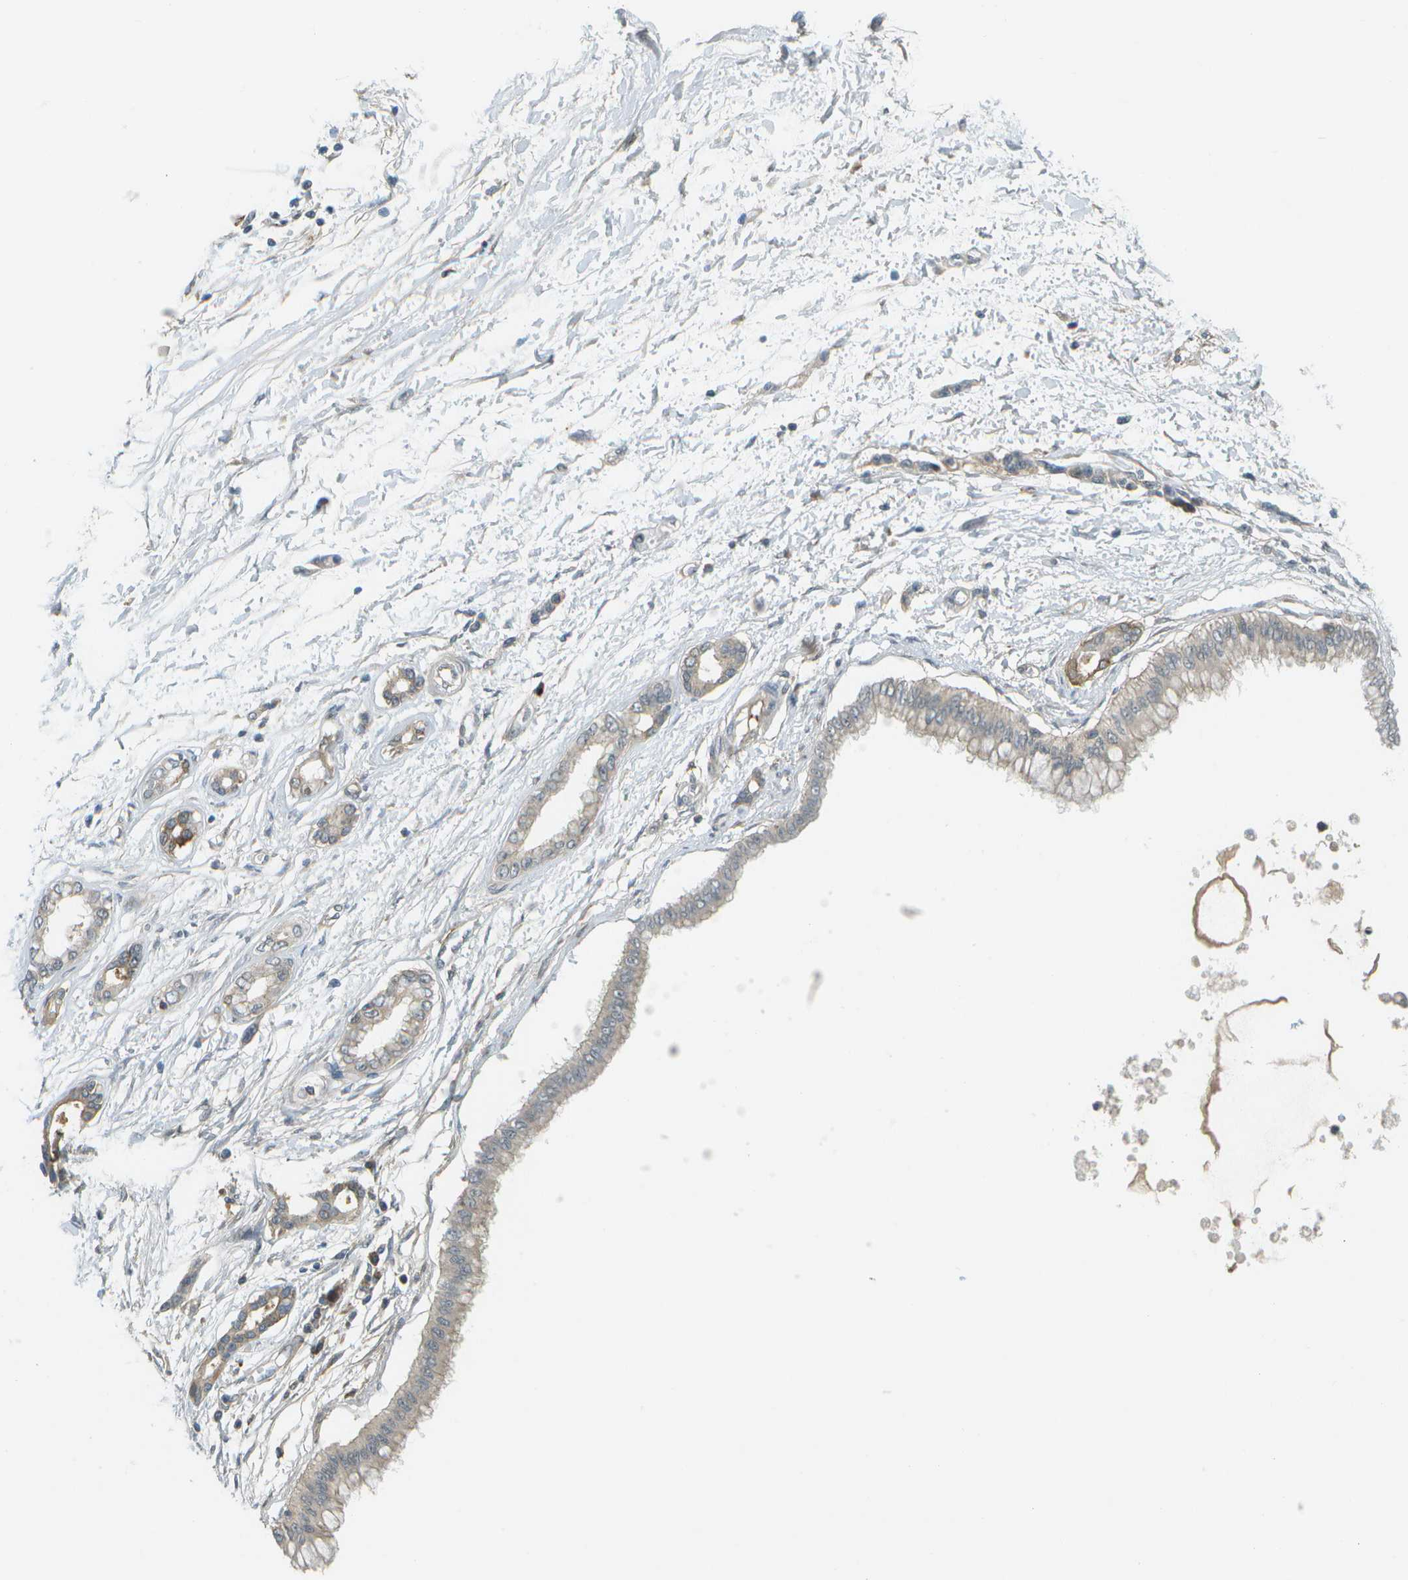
{"staining": {"intensity": "weak", "quantity": ">75%", "location": "cytoplasmic/membranous"}, "tissue": "pancreatic cancer", "cell_type": "Tumor cells", "image_type": "cancer", "snomed": [{"axis": "morphology", "description": "Adenocarcinoma, NOS"}, {"axis": "topography", "description": "Pancreas"}], "caption": "The image displays a brown stain indicating the presence of a protein in the cytoplasmic/membranous of tumor cells in pancreatic cancer (adenocarcinoma). (Stains: DAB (3,3'-diaminobenzidine) in brown, nuclei in blue, Microscopy: brightfield microscopy at high magnification).", "gene": "WNK2", "patient": {"sex": "male", "age": 56}}